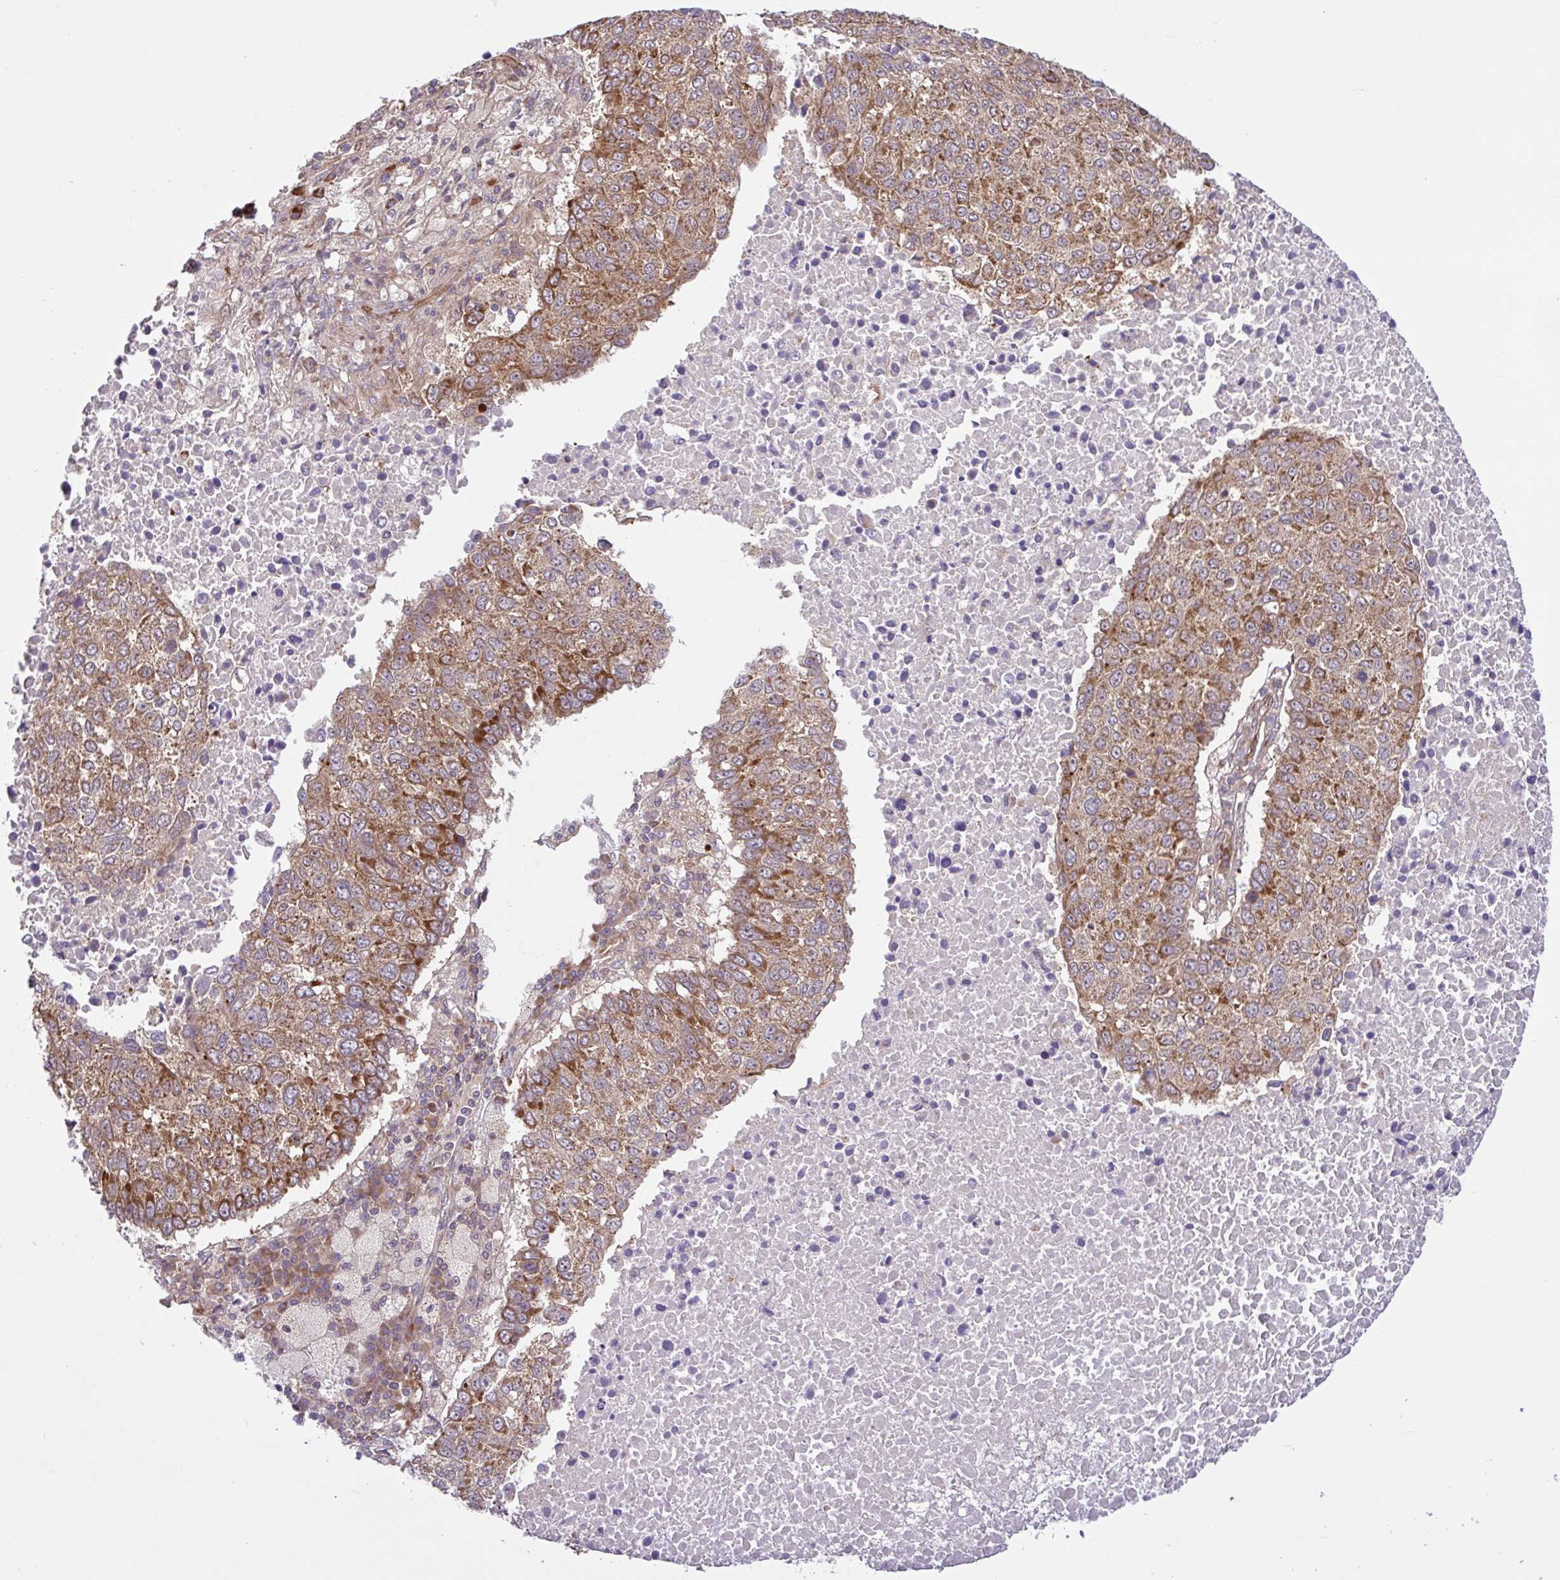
{"staining": {"intensity": "moderate", "quantity": ">75%", "location": "cytoplasmic/membranous"}, "tissue": "lung cancer", "cell_type": "Tumor cells", "image_type": "cancer", "snomed": [{"axis": "morphology", "description": "Squamous cell carcinoma, NOS"}, {"axis": "topography", "description": "Lung"}], "caption": "Immunohistochemistry (IHC) image of neoplastic tissue: squamous cell carcinoma (lung) stained using immunohistochemistry demonstrates medium levels of moderate protein expression localized specifically in the cytoplasmic/membranous of tumor cells, appearing as a cytoplasmic/membranous brown color.", "gene": "NTPCR", "patient": {"sex": "male", "age": 73}}